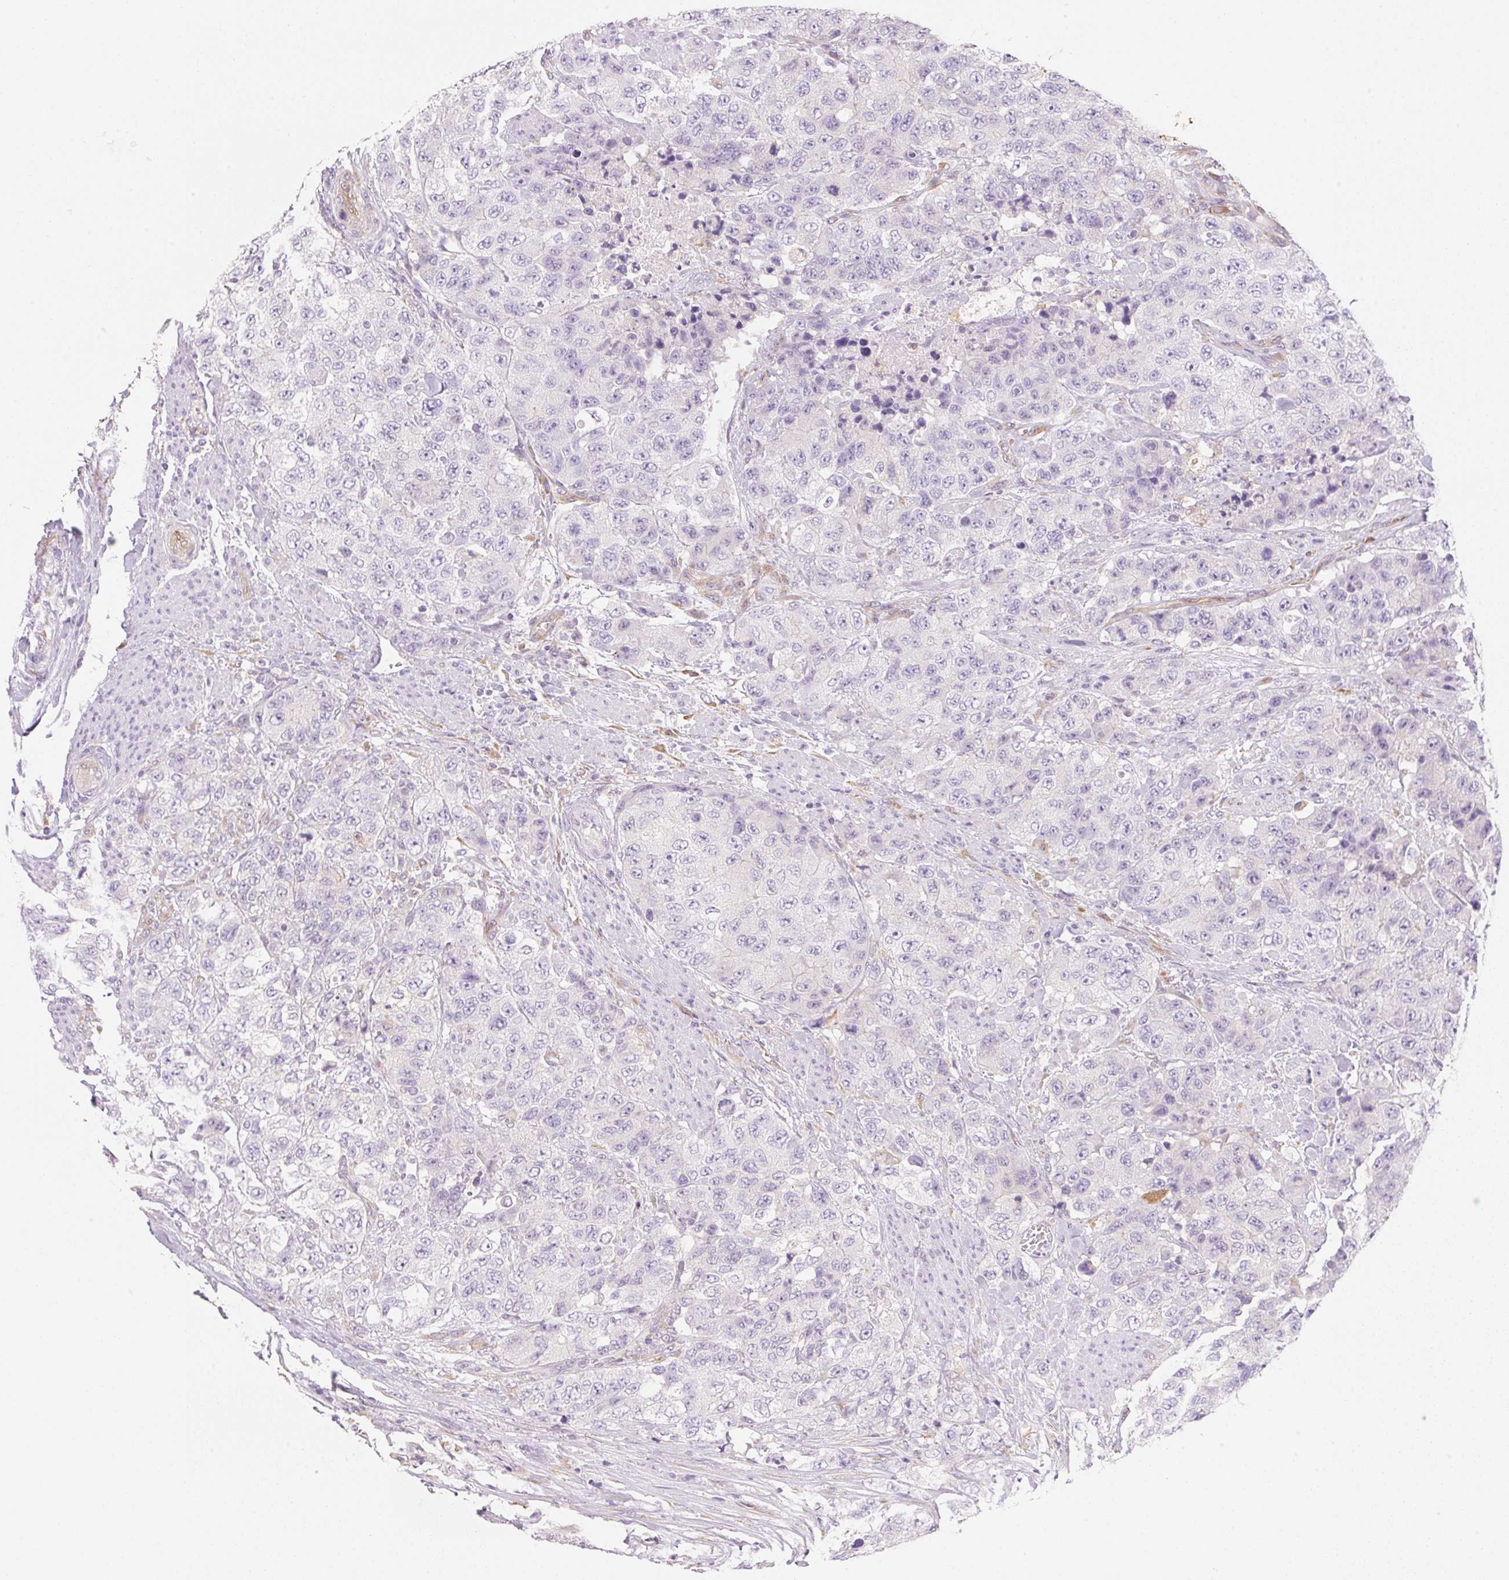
{"staining": {"intensity": "negative", "quantity": "none", "location": "none"}, "tissue": "urothelial cancer", "cell_type": "Tumor cells", "image_type": "cancer", "snomed": [{"axis": "morphology", "description": "Urothelial carcinoma, High grade"}, {"axis": "topography", "description": "Urinary bladder"}], "caption": "An immunohistochemistry photomicrograph of urothelial cancer is shown. There is no staining in tumor cells of urothelial cancer. The staining was performed using DAB (3,3'-diaminobenzidine) to visualize the protein expression in brown, while the nuclei were stained in blue with hematoxylin (Magnification: 20x).", "gene": "FABP5", "patient": {"sex": "female", "age": 78}}